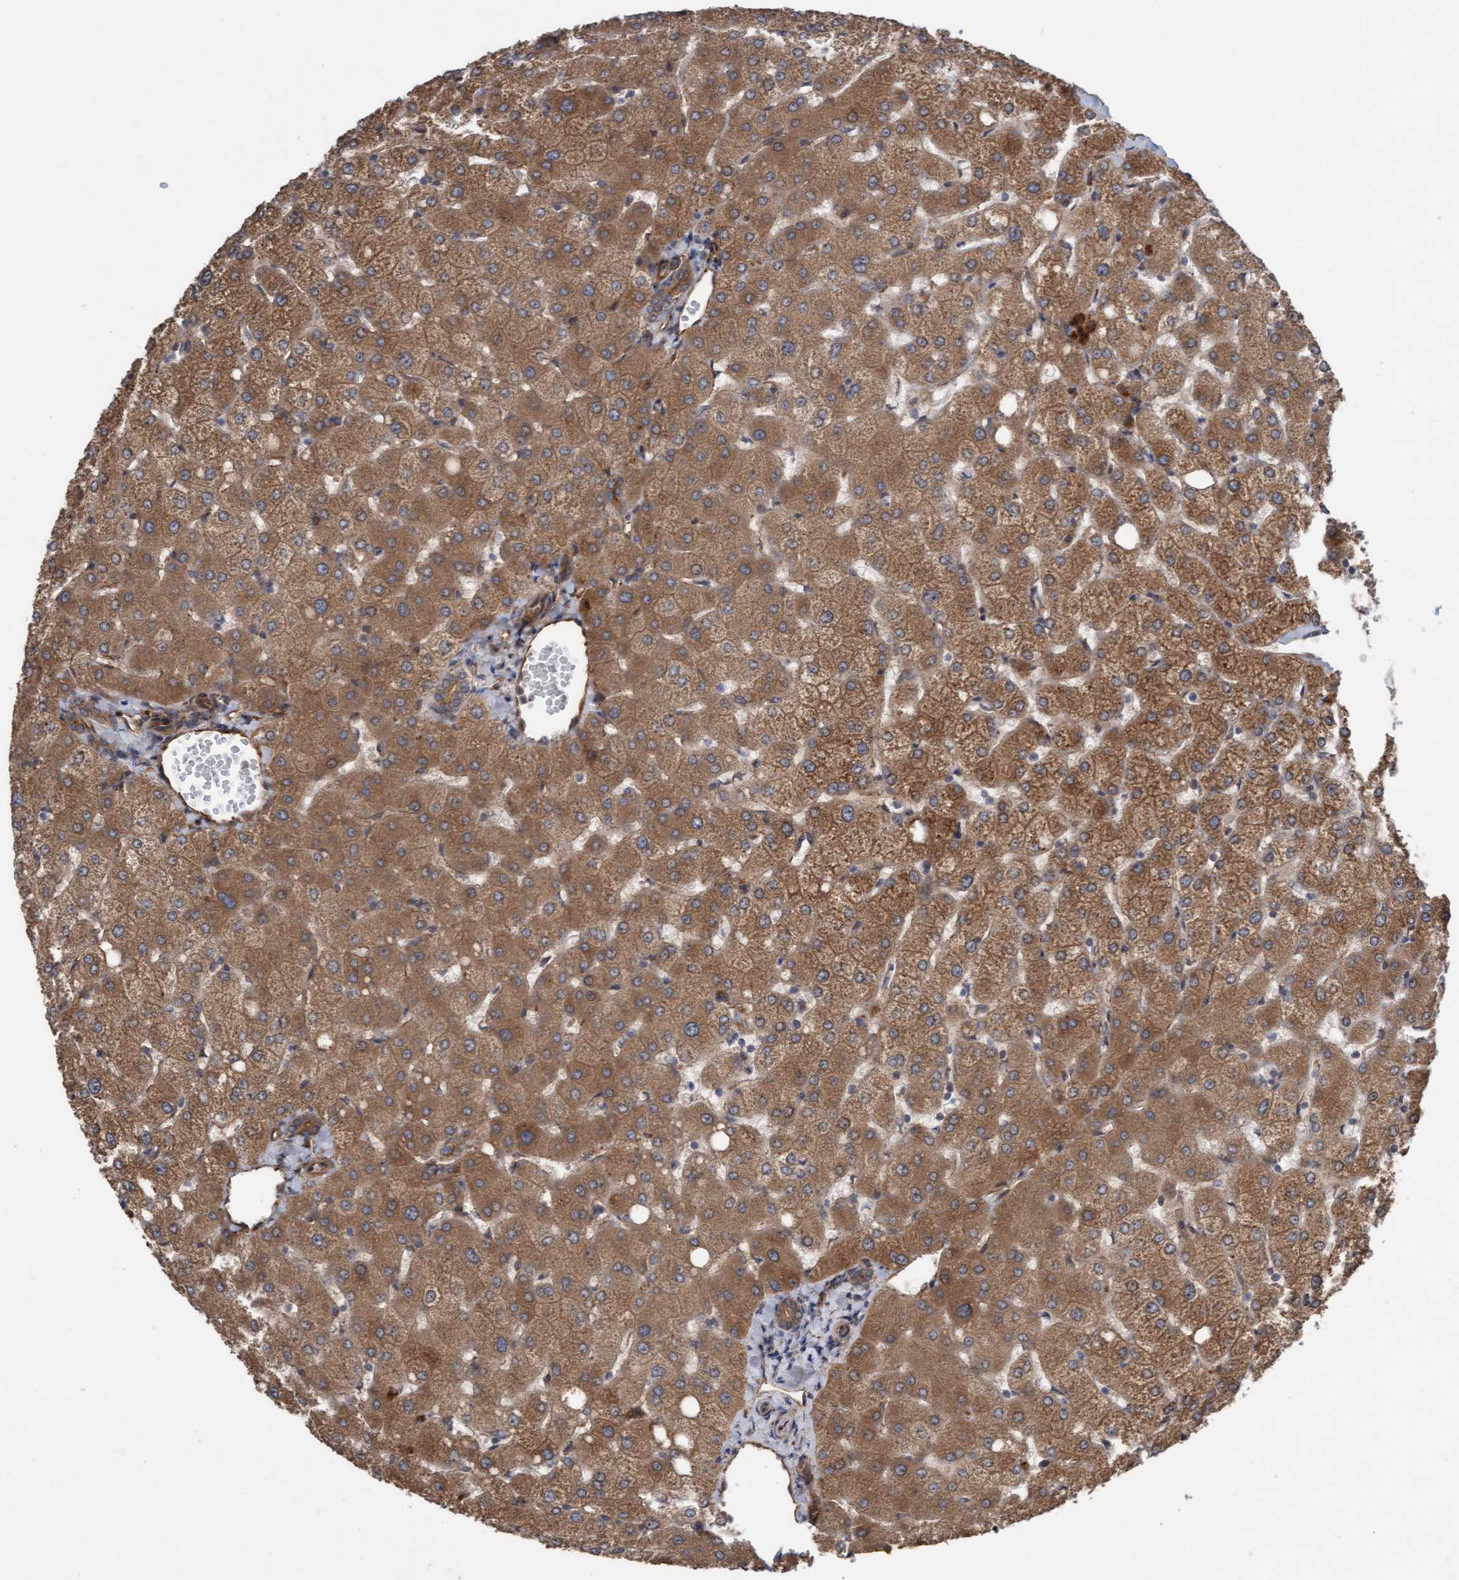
{"staining": {"intensity": "moderate", "quantity": ">75%", "location": "cytoplasmic/membranous"}, "tissue": "liver", "cell_type": "Cholangiocytes", "image_type": "normal", "snomed": [{"axis": "morphology", "description": "Normal tissue, NOS"}, {"axis": "topography", "description": "Liver"}], "caption": "Unremarkable liver displays moderate cytoplasmic/membranous positivity in approximately >75% of cholangiocytes.", "gene": "CDC42EP4", "patient": {"sex": "female", "age": 54}}